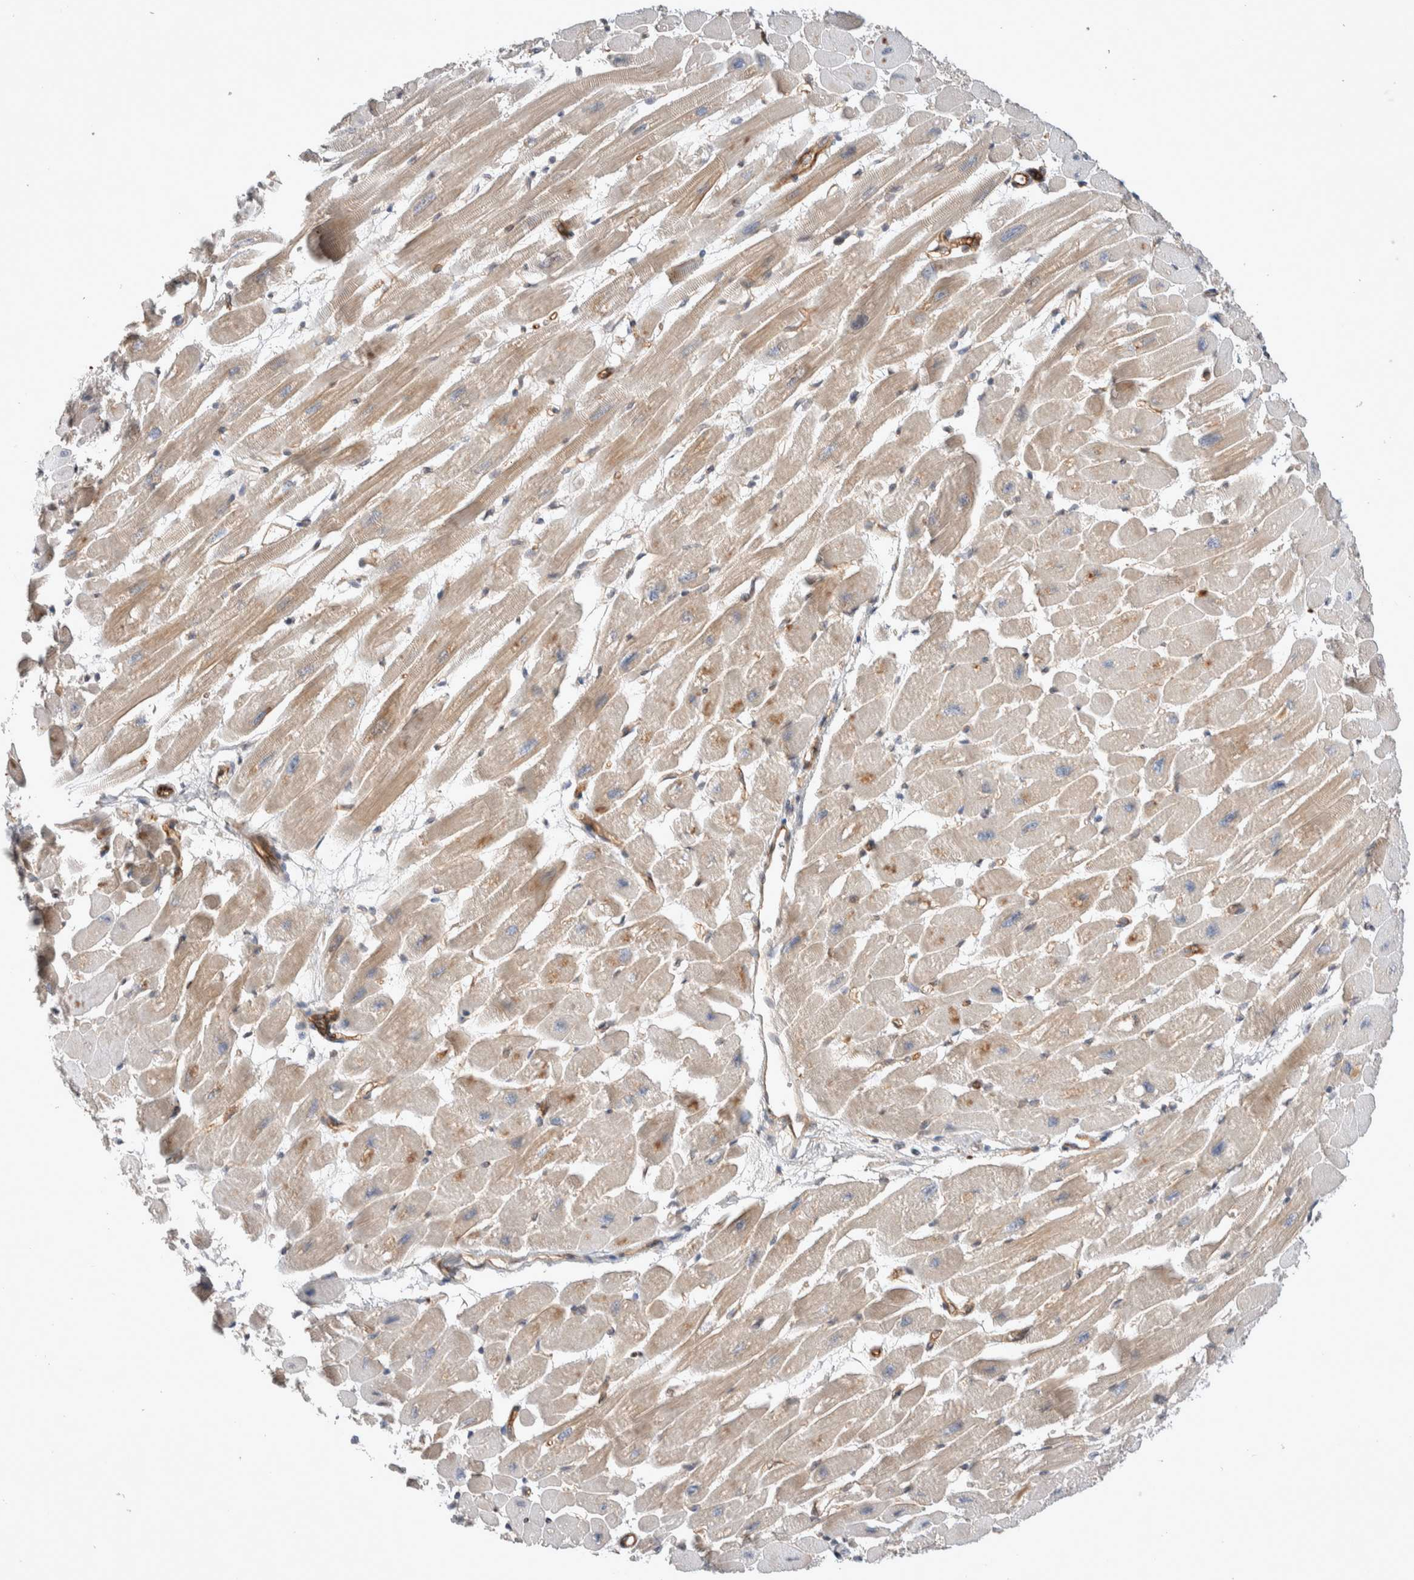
{"staining": {"intensity": "weak", "quantity": ">75%", "location": "cytoplasmic/membranous"}, "tissue": "heart muscle", "cell_type": "Cardiomyocytes", "image_type": "normal", "snomed": [{"axis": "morphology", "description": "Normal tissue, NOS"}, {"axis": "topography", "description": "Heart"}], "caption": "IHC (DAB) staining of unremarkable heart muscle reveals weak cytoplasmic/membranous protein expression in approximately >75% of cardiomyocytes. The staining is performed using DAB (3,3'-diaminobenzidine) brown chromogen to label protein expression. The nuclei are counter-stained blue using hematoxylin.", "gene": "ZNF704", "patient": {"sex": "female", "age": 54}}